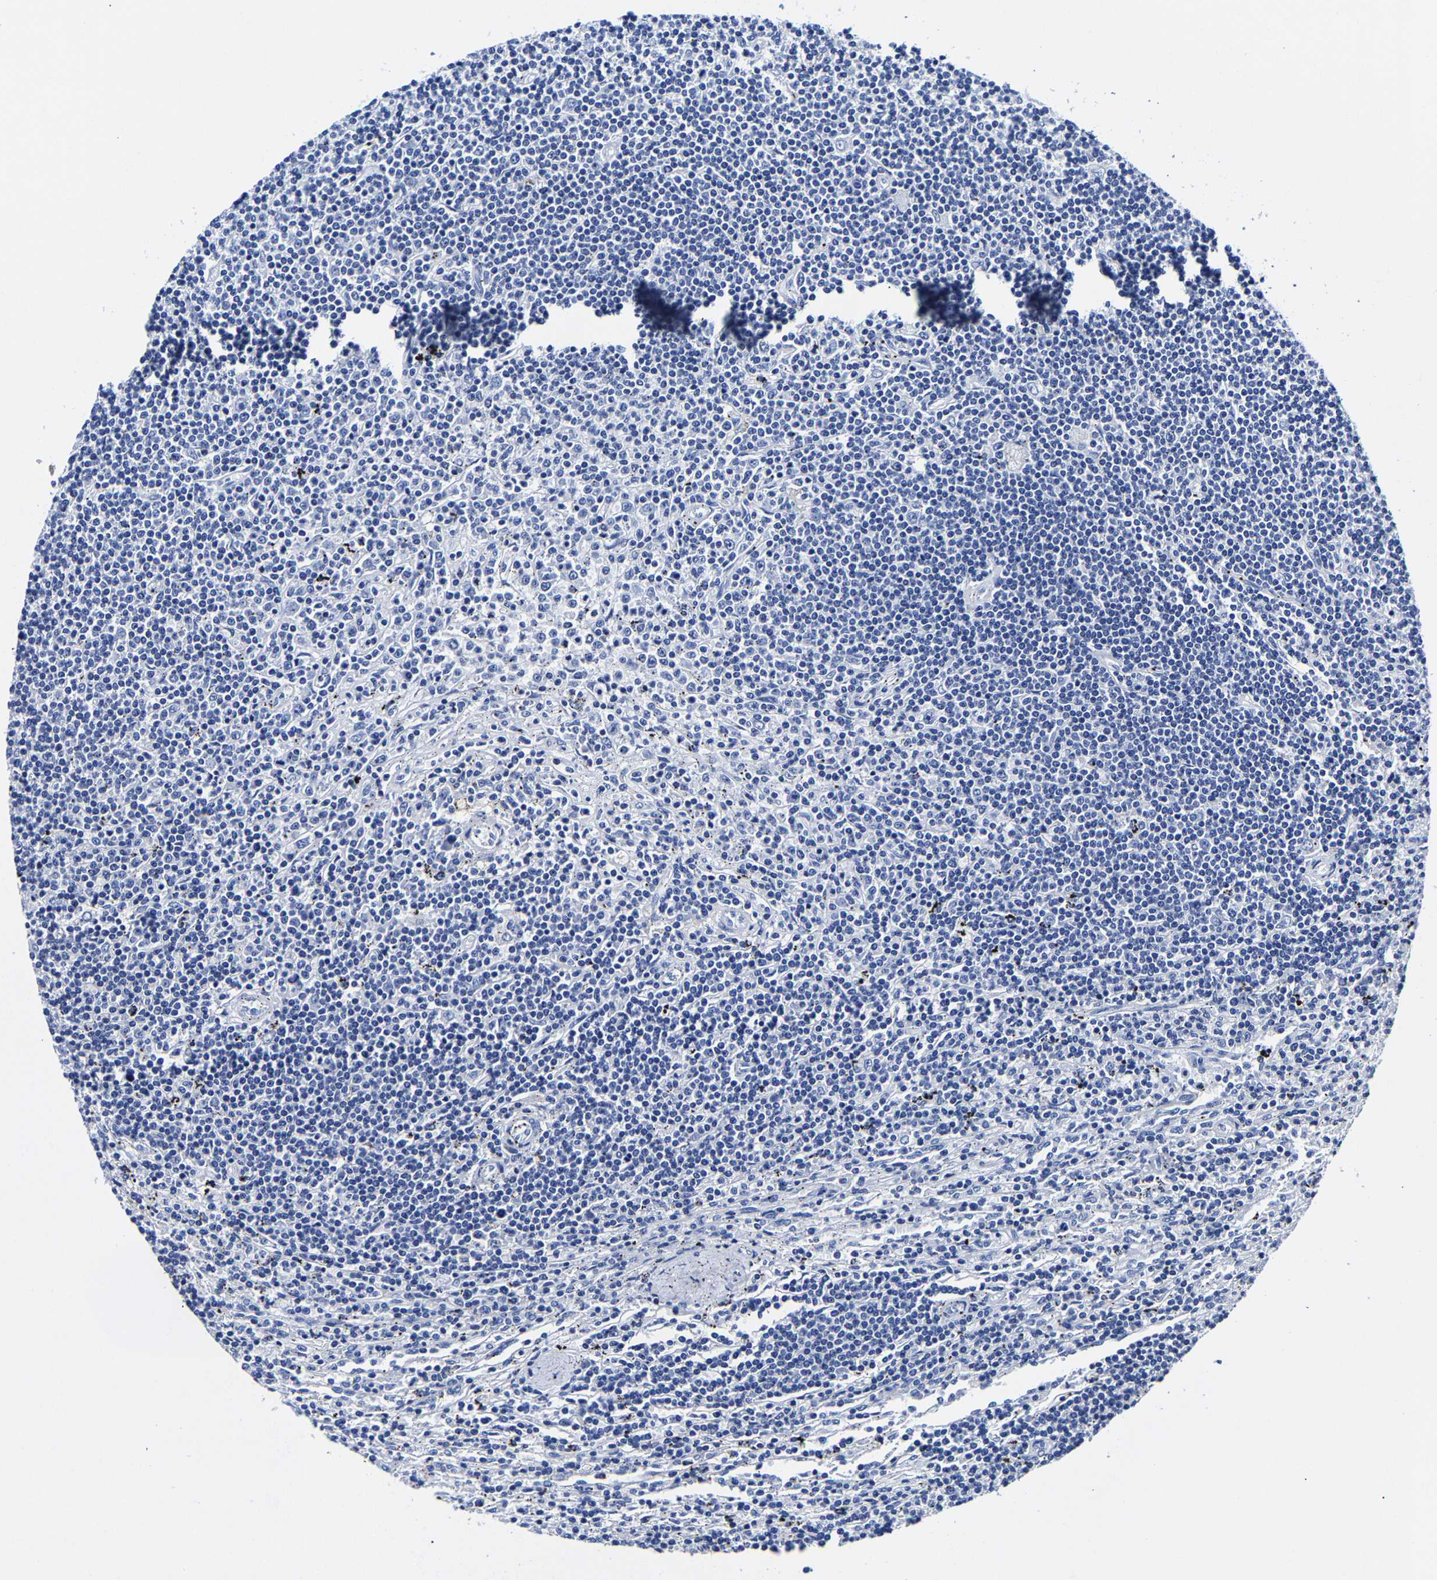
{"staining": {"intensity": "negative", "quantity": "none", "location": "none"}, "tissue": "lymphoma", "cell_type": "Tumor cells", "image_type": "cancer", "snomed": [{"axis": "morphology", "description": "Malignant lymphoma, non-Hodgkin's type, Low grade"}, {"axis": "topography", "description": "Spleen"}], "caption": "A high-resolution photomicrograph shows IHC staining of lymphoma, which demonstrates no significant positivity in tumor cells.", "gene": "CPA2", "patient": {"sex": "male", "age": 76}}